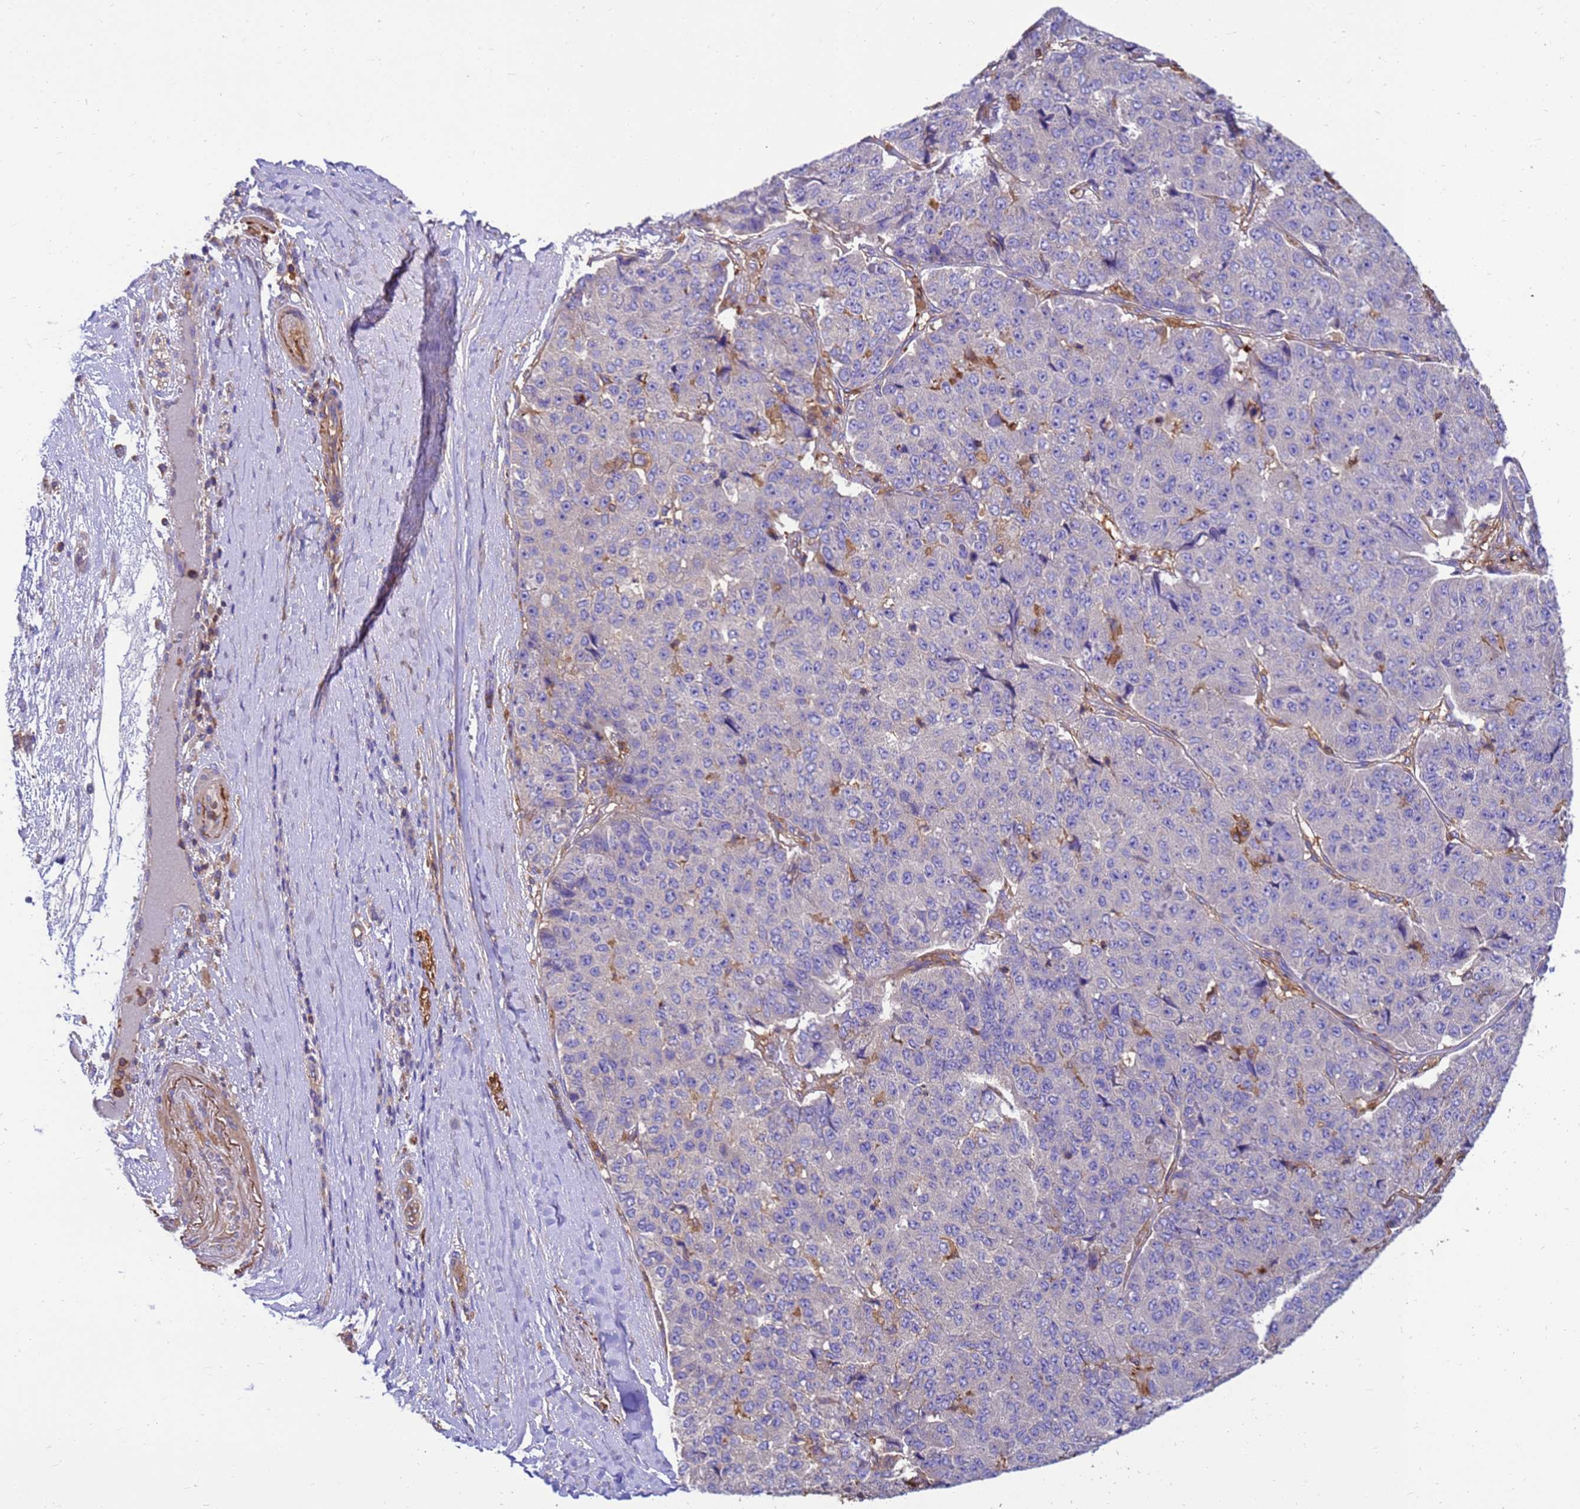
{"staining": {"intensity": "negative", "quantity": "none", "location": "none"}, "tissue": "pancreatic cancer", "cell_type": "Tumor cells", "image_type": "cancer", "snomed": [{"axis": "morphology", "description": "Adenocarcinoma, NOS"}, {"axis": "topography", "description": "Pancreas"}], "caption": "This is an immunohistochemistry (IHC) histopathology image of adenocarcinoma (pancreatic). There is no expression in tumor cells.", "gene": "ZNF235", "patient": {"sex": "male", "age": 50}}